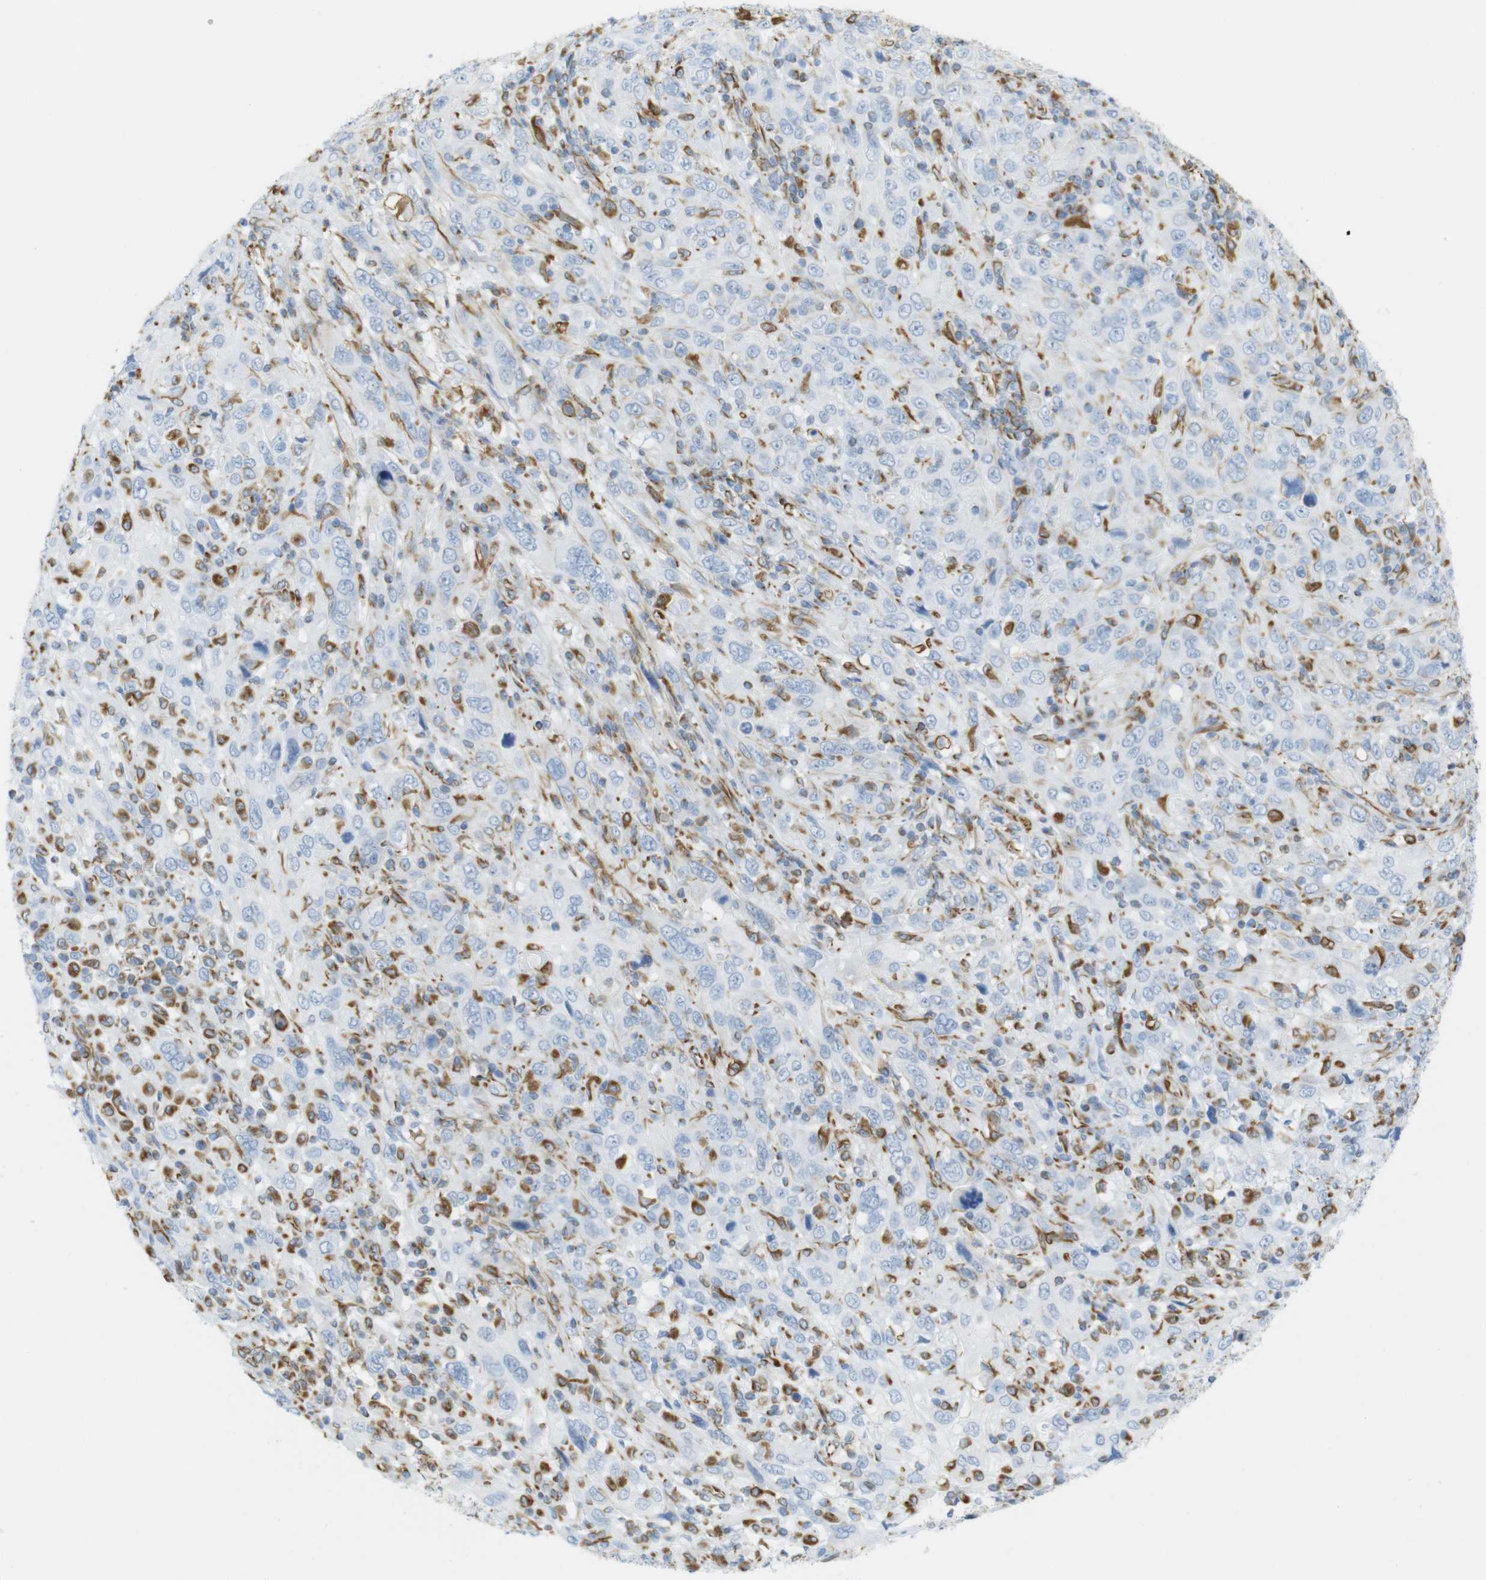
{"staining": {"intensity": "negative", "quantity": "none", "location": "none"}, "tissue": "cervical cancer", "cell_type": "Tumor cells", "image_type": "cancer", "snomed": [{"axis": "morphology", "description": "Squamous cell carcinoma, NOS"}, {"axis": "topography", "description": "Cervix"}], "caption": "This is a image of immunohistochemistry staining of cervical cancer, which shows no positivity in tumor cells.", "gene": "MS4A10", "patient": {"sex": "female", "age": 46}}